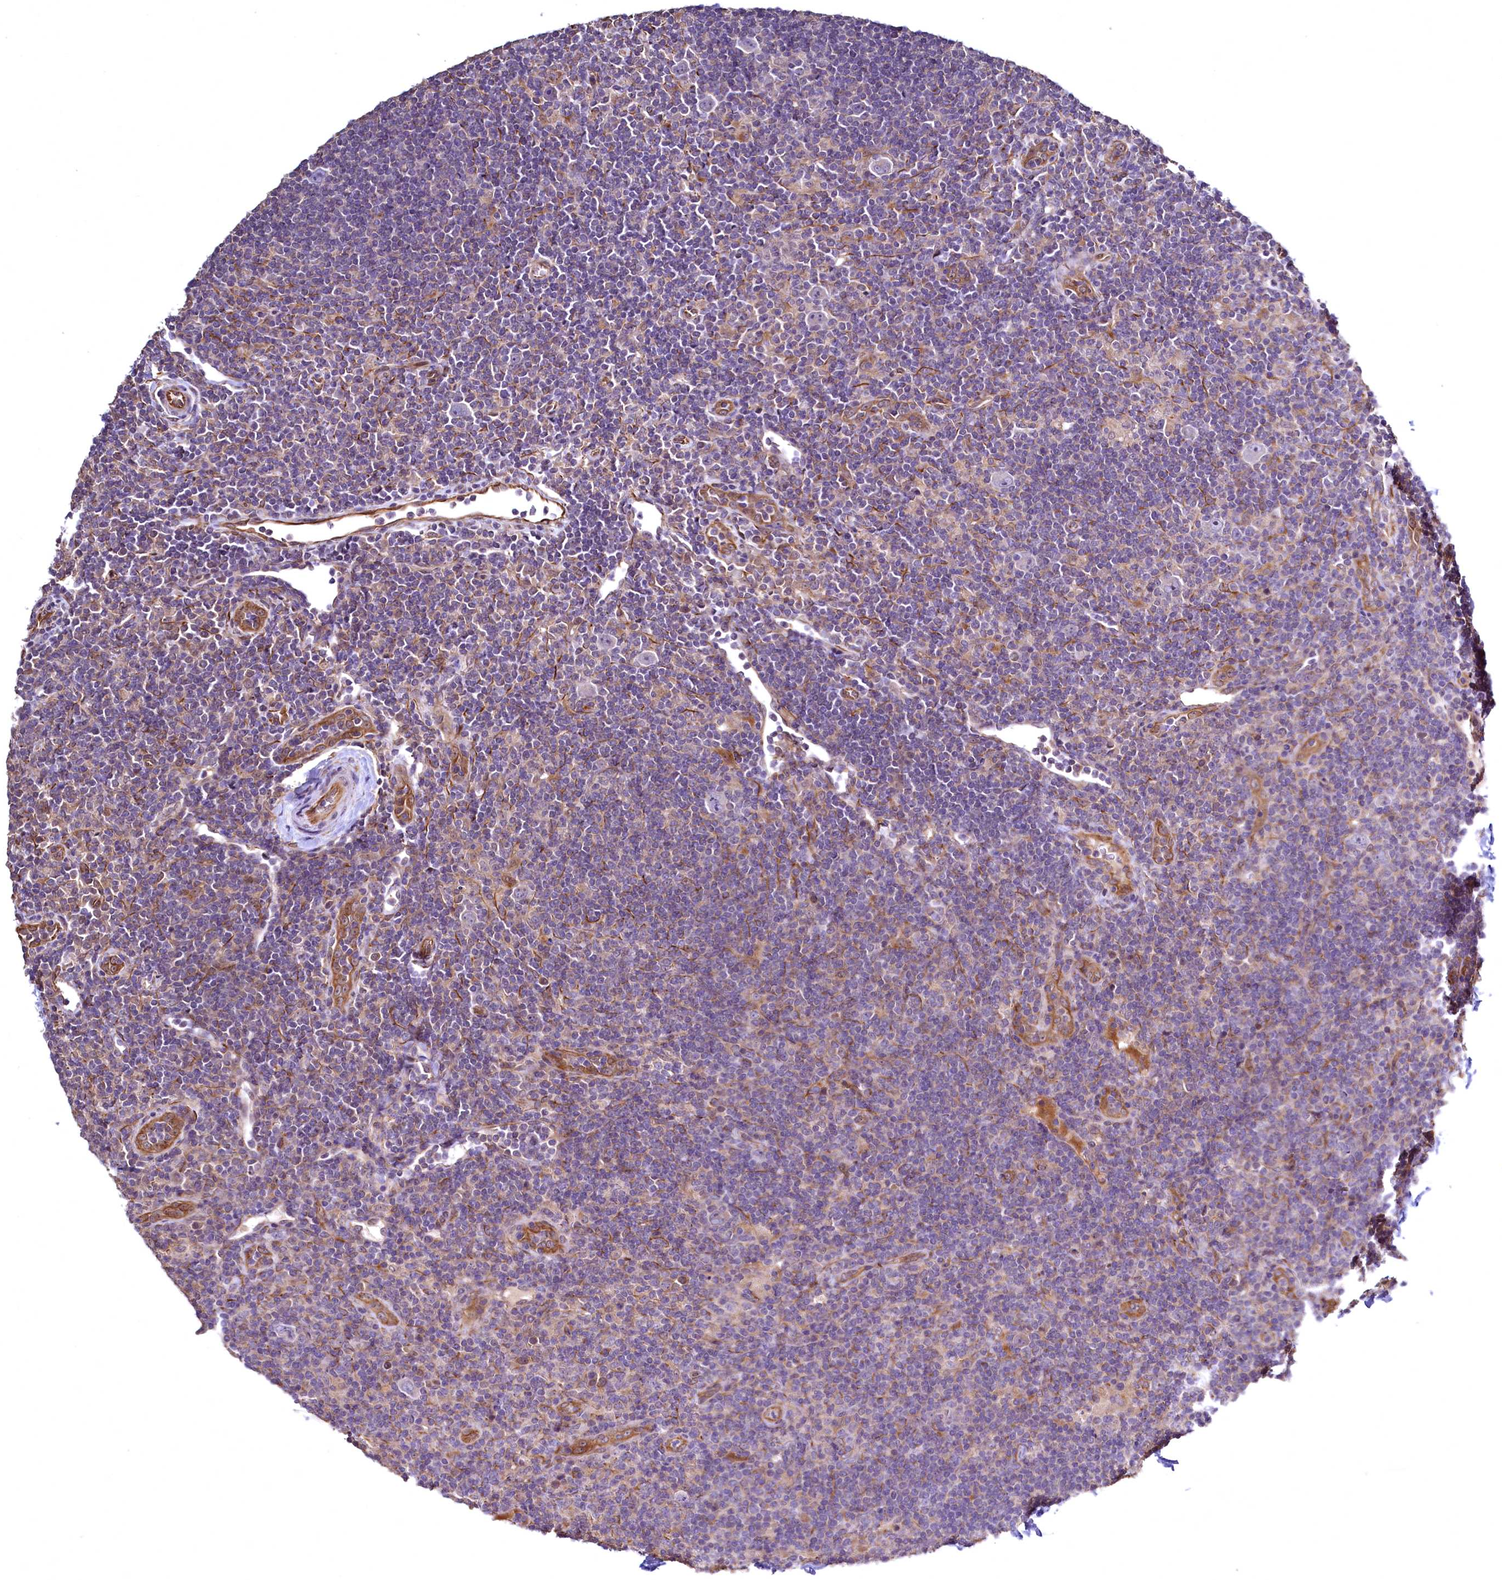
{"staining": {"intensity": "moderate", "quantity": "<25%", "location": "cytoplasmic/membranous"}, "tissue": "lymphoma", "cell_type": "Tumor cells", "image_type": "cancer", "snomed": [{"axis": "morphology", "description": "Hodgkin's disease, NOS"}, {"axis": "topography", "description": "Lymph node"}], "caption": "Protein positivity by IHC shows moderate cytoplasmic/membranous positivity in approximately <25% of tumor cells in lymphoma.", "gene": "TBCEL", "patient": {"sex": "female", "age": 57}}